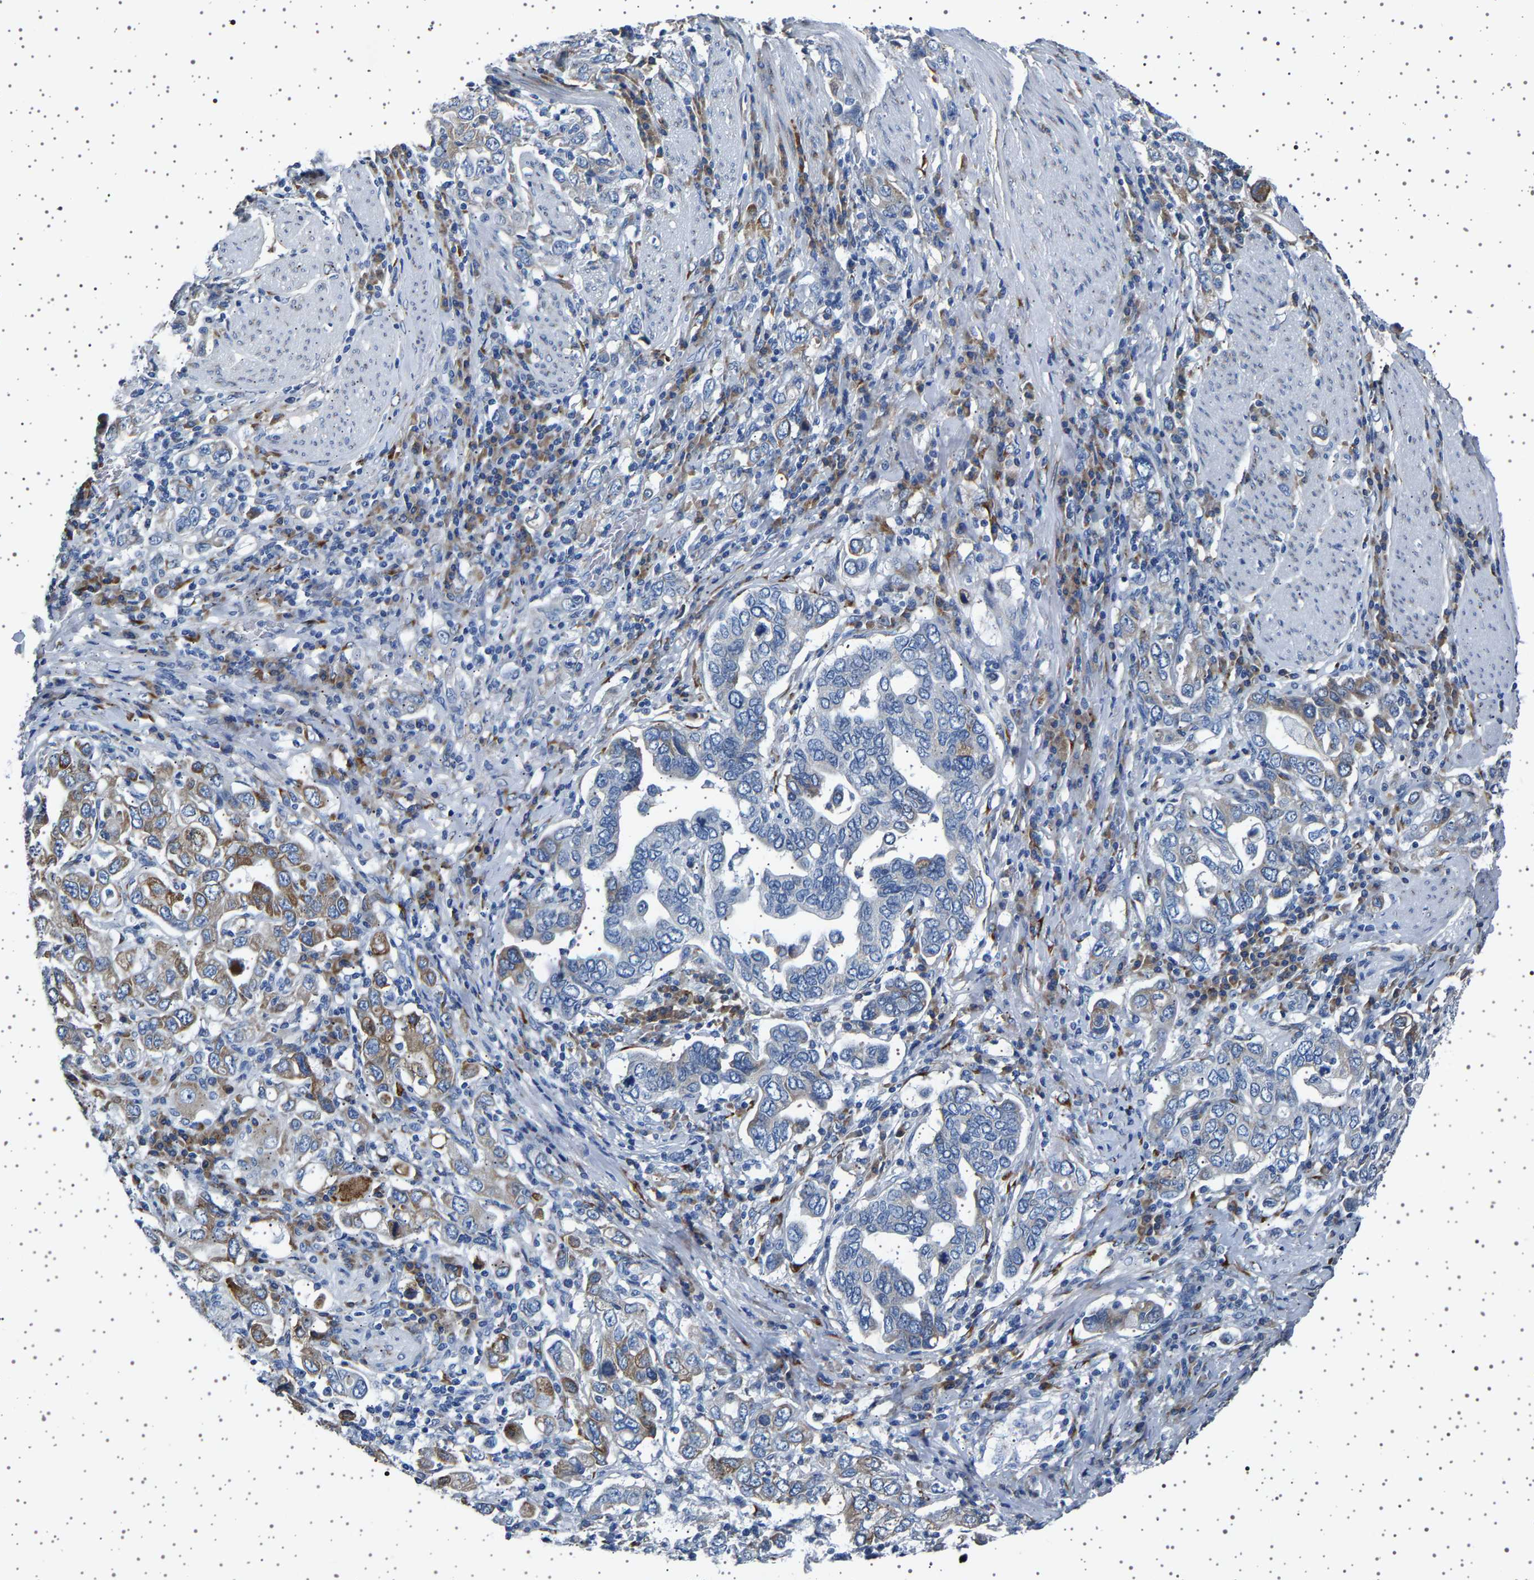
{"staining": {"intensity": "moderate", "quantity": "<25%", "location": "cytoplasmic/membranous"}, "tissue": "stomach cancer", "cell_type": "Tumor cells", "image_type": "cancer", "snomed": [{"axis": "morphology", "description": "Adenocarcinoma, NOS"}, {"axis": "topography", "description": "Stomach, upper"}], "caption": "Stomach adenocarcinoma stained with a brown dye exhibits moderate cytoplasmic/membranous positive staining in about <25% of tumor cells.", "gene": "FTCD", "patient": {"sex": "male", "age": 62}}